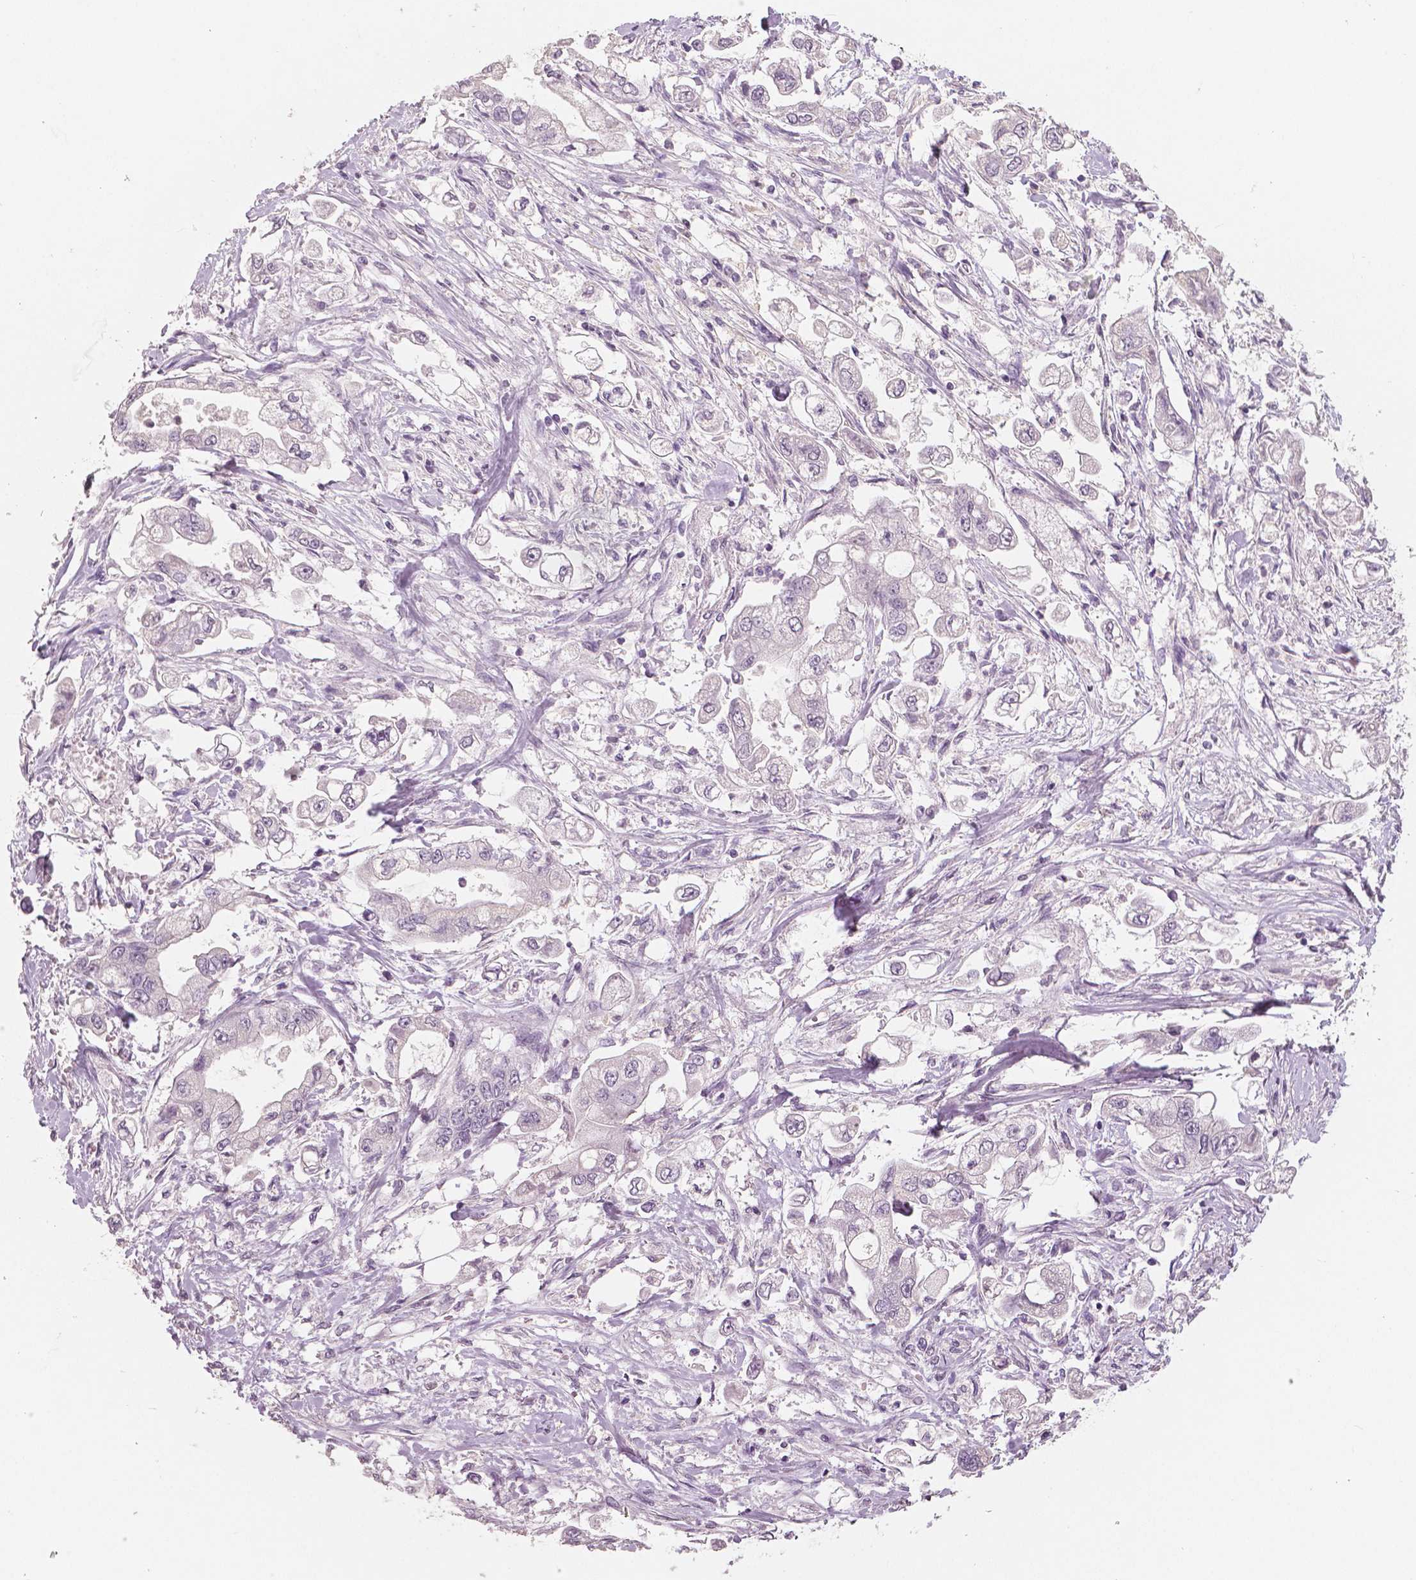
{"staining": {"intensity": "negative", "quantity": "none", "location": "none"}, "tissue": "stomach cancer", "cell_type": "Tumor cells", "image_type": "cancer", "snomed": [{"axis": "morphology", "description": "Adenocarcinoma, NOS"}, {"axis": "topography", "description": "Stomach"}], "caption": "The micrograph demonstrates no significant expression in tumor cells of adenocarcinoma (stomach).", "gene": "NECAB1", "patient": {"sex": "male", "age": 62}}